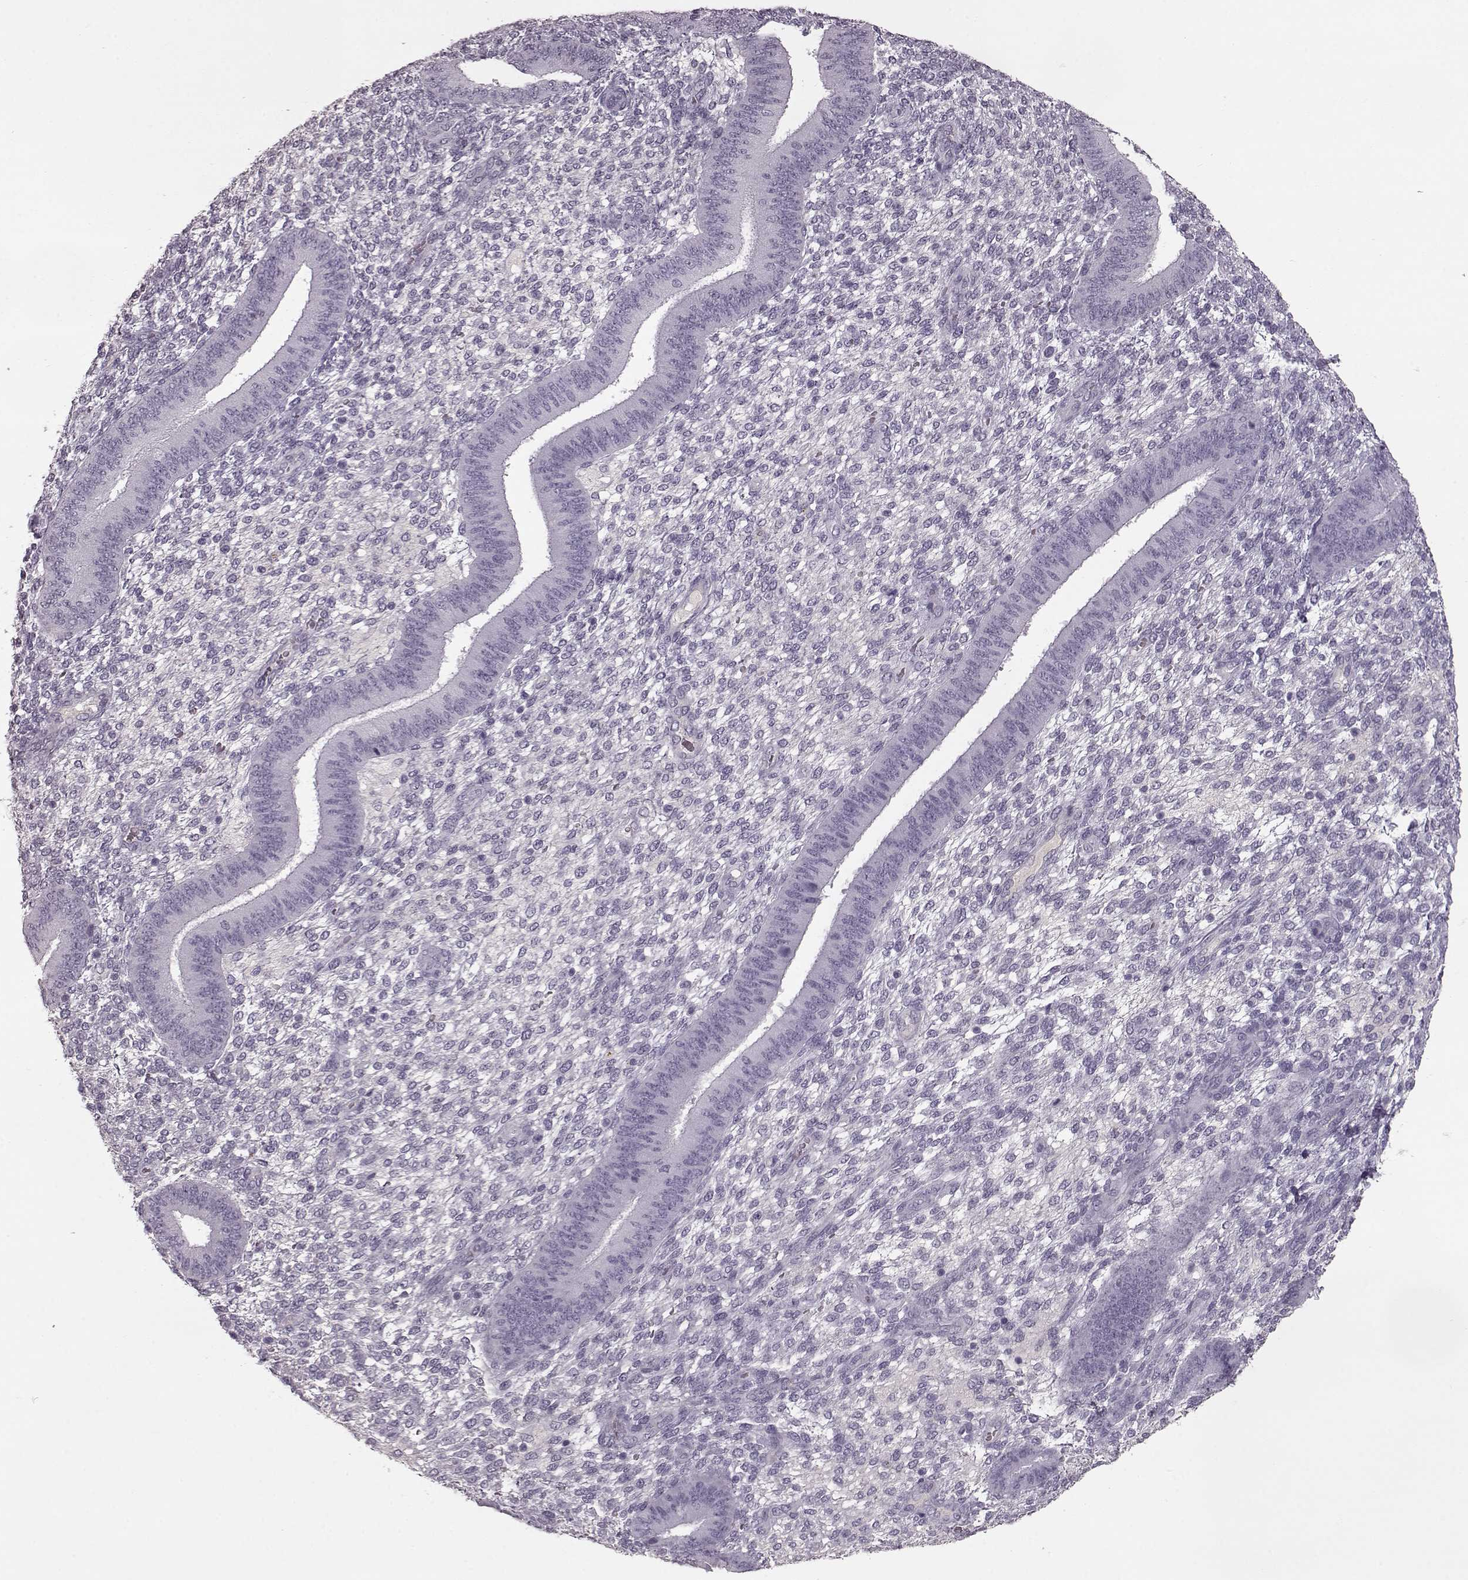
{"staining": {"intensity": "negative", "quantity": "none", "location": "none"}, "tissue": "endometrium", "cell_type": "Cells in endometrial stroma", "image_type": "normal", "snomed": [{"axis": "morphology", "description": "Normal tissue, NOS"}, {"axis": "topography", "description": "Endometrium"}], "caption": "Histopathology image shows no protein staining in cells in endometrial stroma of normal endometrium. (DAB (3,3'-diaminobenzidine) immunohistochemistry (IHC) with hematoxylin counter stain).", "gene": "CCL19", "patient": {"sex": "female", "age": 39}}